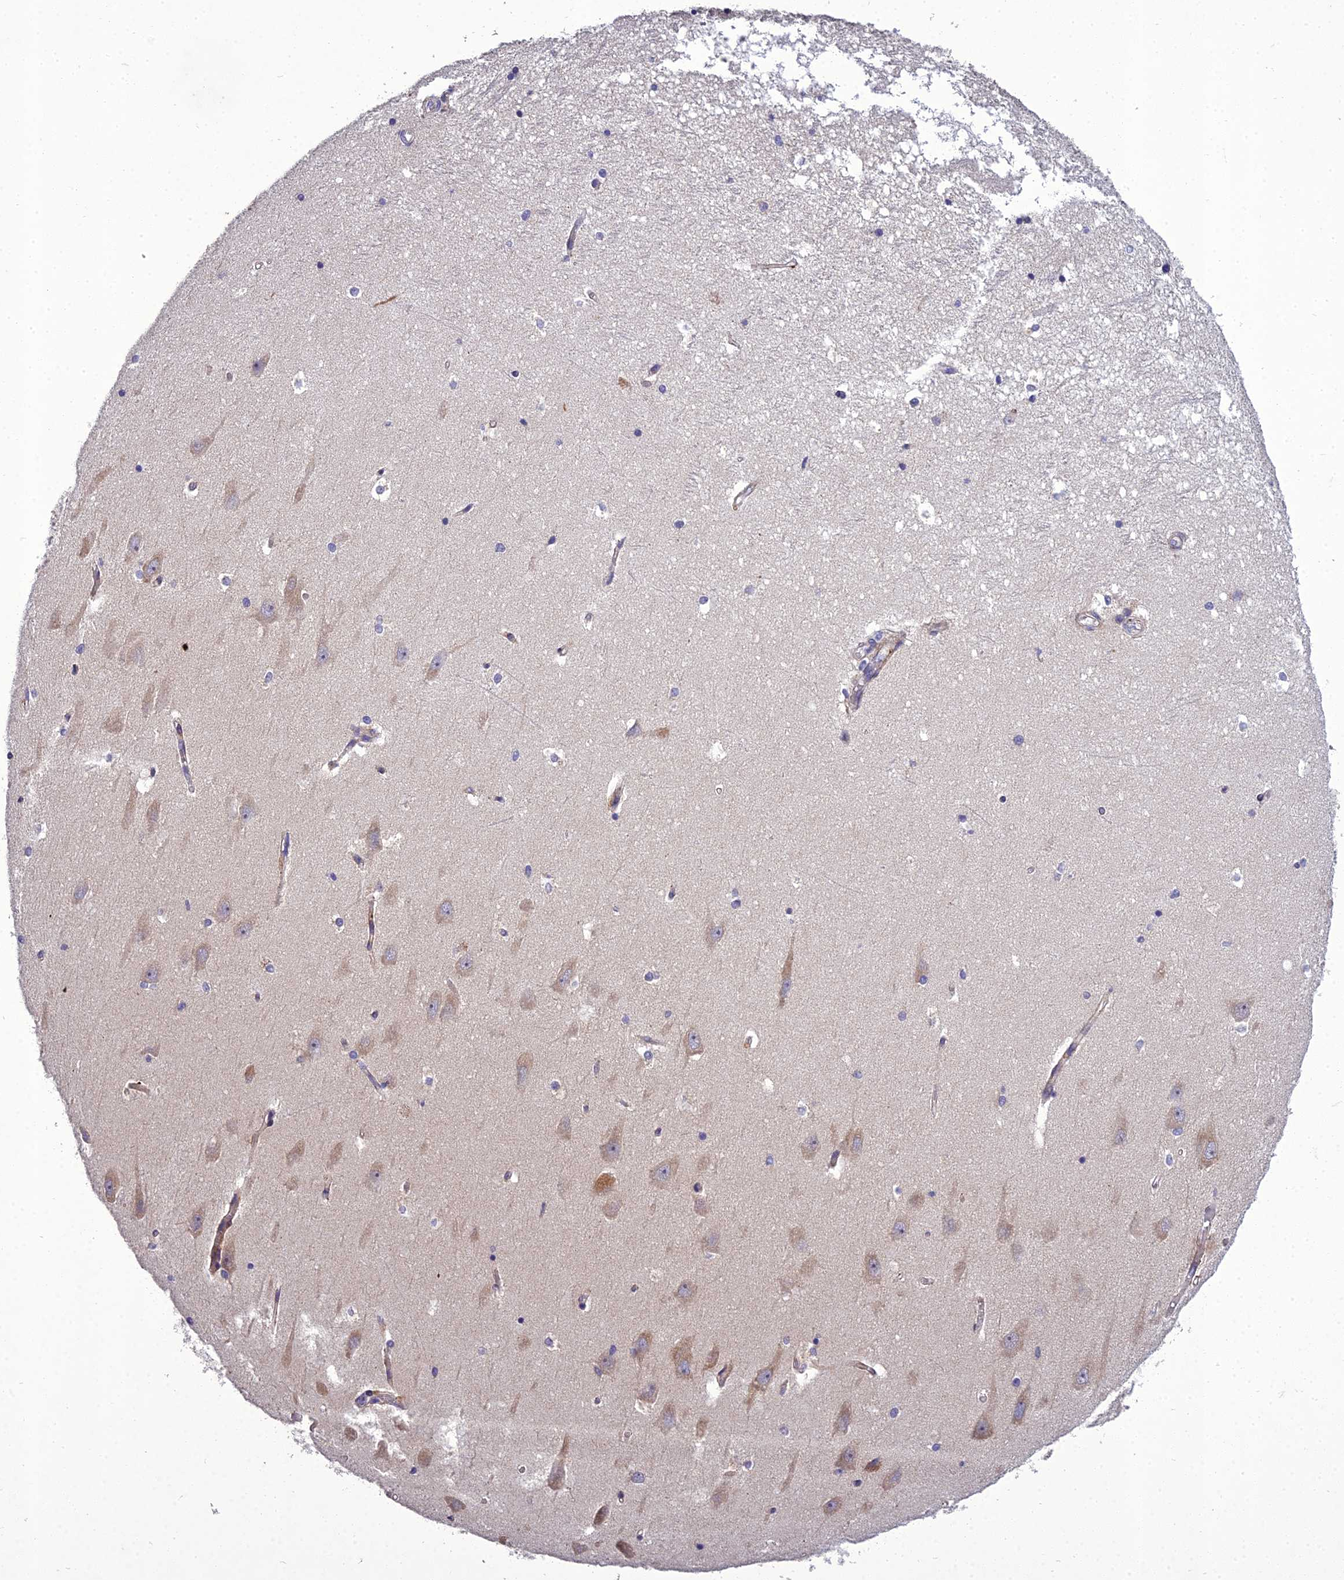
{"staining": {"intensity": "negative", "quantity": "none", "location": "none"}, "tissue": "hippocampus", "cell_type": "Glial cells", "image_type": "normal", "snomed": [{"axis": "morphology", "description": "Normal tissue, NOS"}, {"axis": "topography", "description": "Hippocampus"}], "caption": "Immunohistochemistry (IHC) photomicrograph of benign human hippocampus stained for a protein (brown), which displays no expression in glial cells.", "gene": "ADIPOR2", "patient": {"sex": "male", "age": 45}}